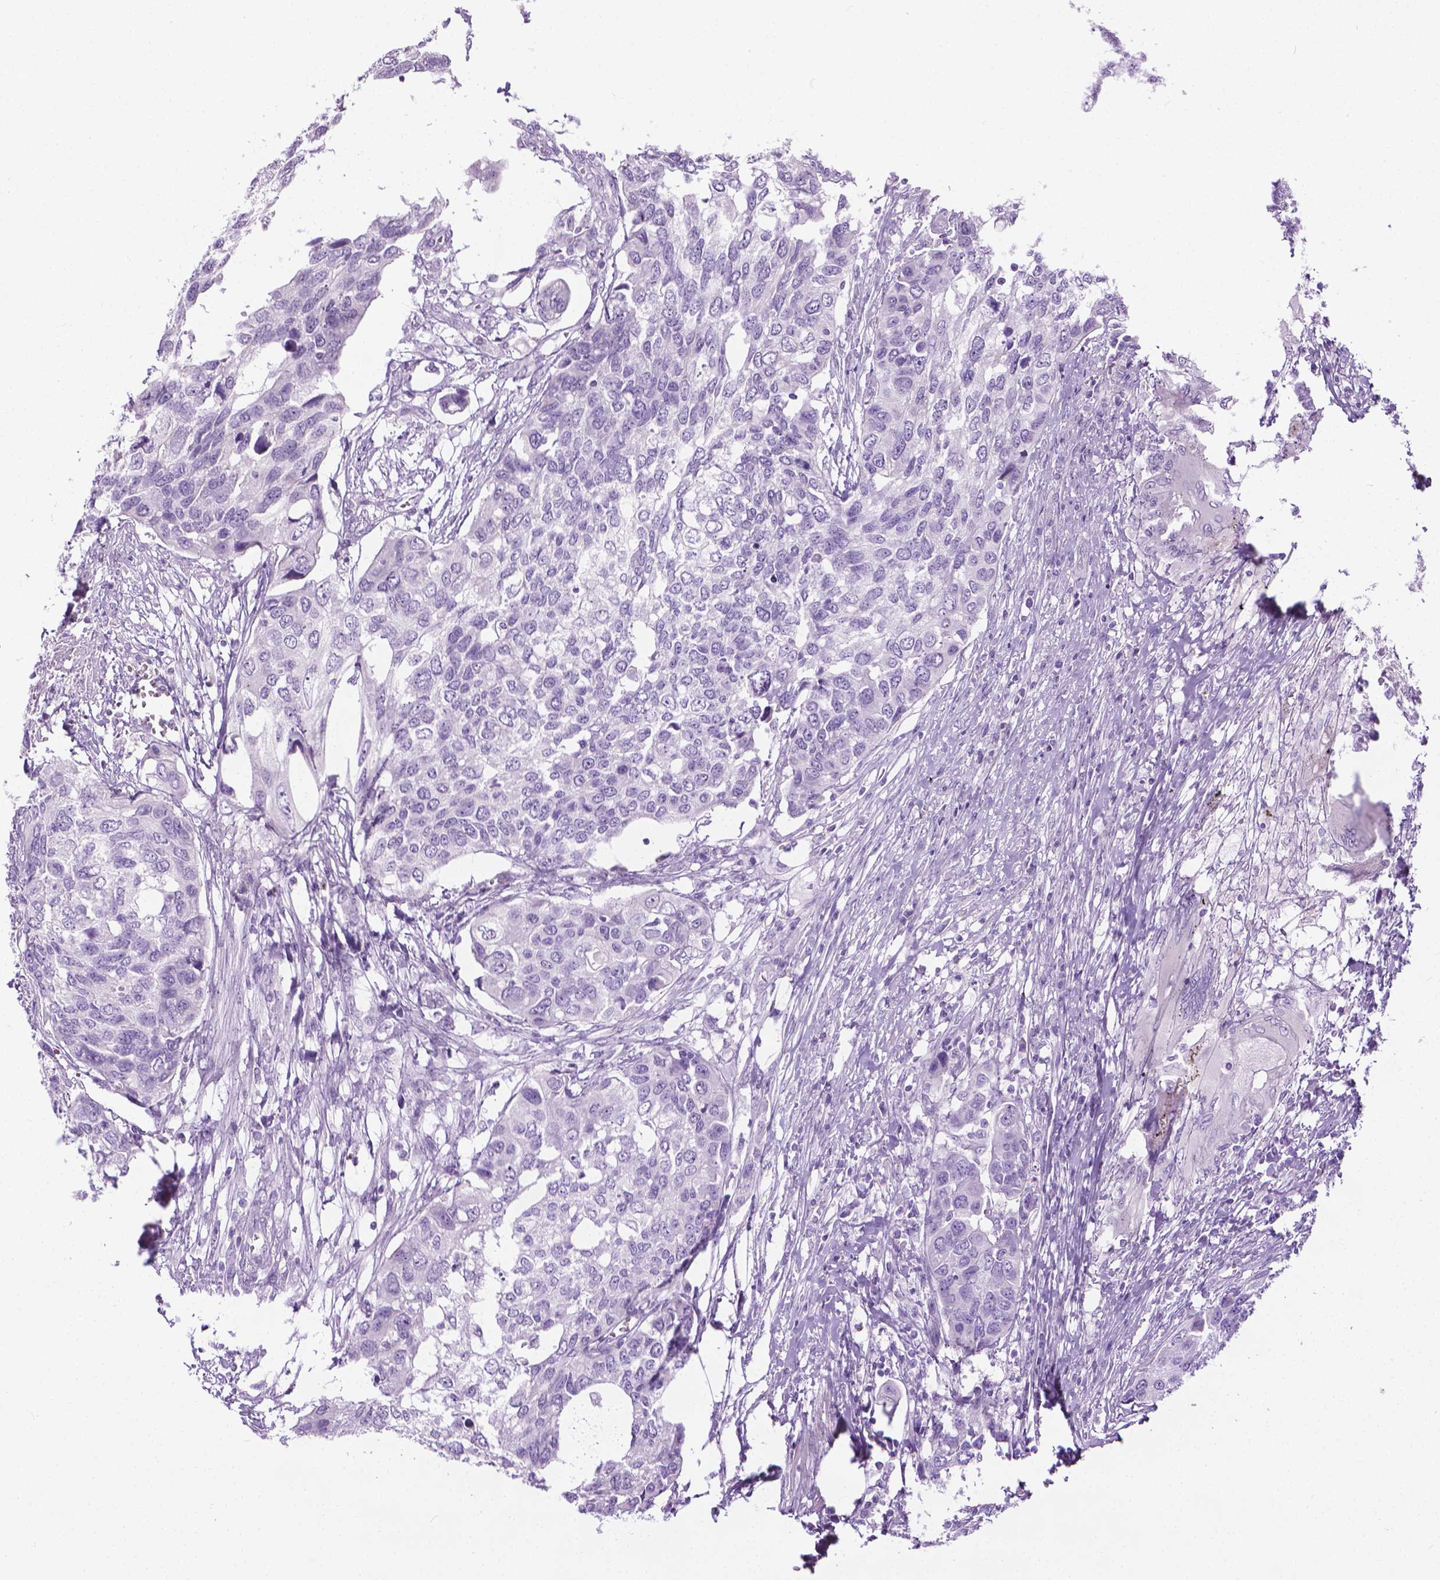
{"staining": {"intensity": "negative", "quantity": "none", "location": "none"}, "tissue": "urothelial cancer", "cell_type": "Tumor cells", "image_type": "cancer", "snomed": [{"axis": "morphology", "description": "Urothelial carcinoma, High grade"}, {"axis": "topography", "description": "Urinary bladder"}], "caption": "A histopathology image of human urothelial carcinoma (high-grade) is negative for staining in tumor cells.", "gene": "DNAI7", "patient": {"sex": "male", "age": 60}}